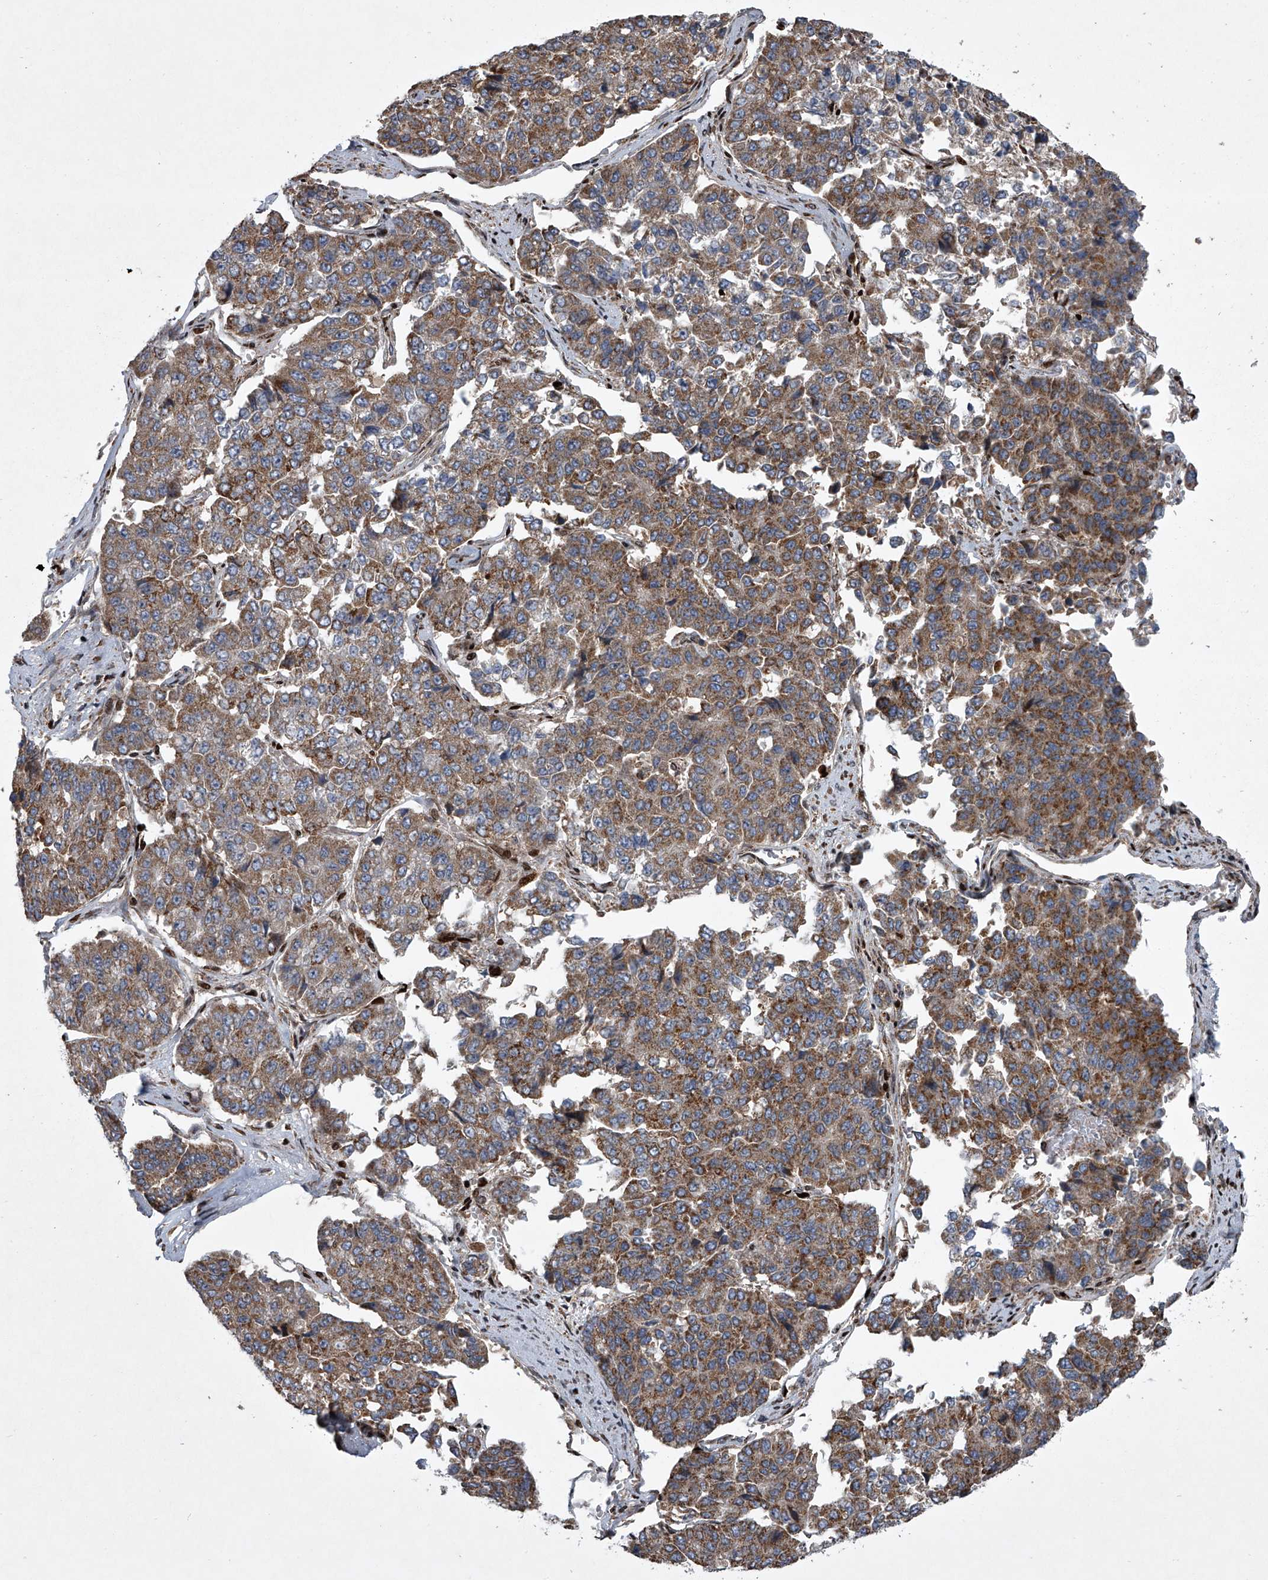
{"staining": {"intensity": "moderate", "quantity": "25%-75%", "location": "cytoplasmic/membranous"}, "tissue": "pancreatic cancer", "cell_type": "Tumor cells", "image_type": "cancer", "snomed": [{"axis": "morphology", "description": "Adenocarcinoma, NOS"}, {"axis": "topography", "description": "Pancreas"}], "caption": "Pancreatic cancer tissue shows moderate cytoplasmic/membranous positivity in about 25%-75% of tumor cells, visualized by immunohistochemistry.", "gene": "STRADA", "patient": {"sex": "male", "age": 50}}